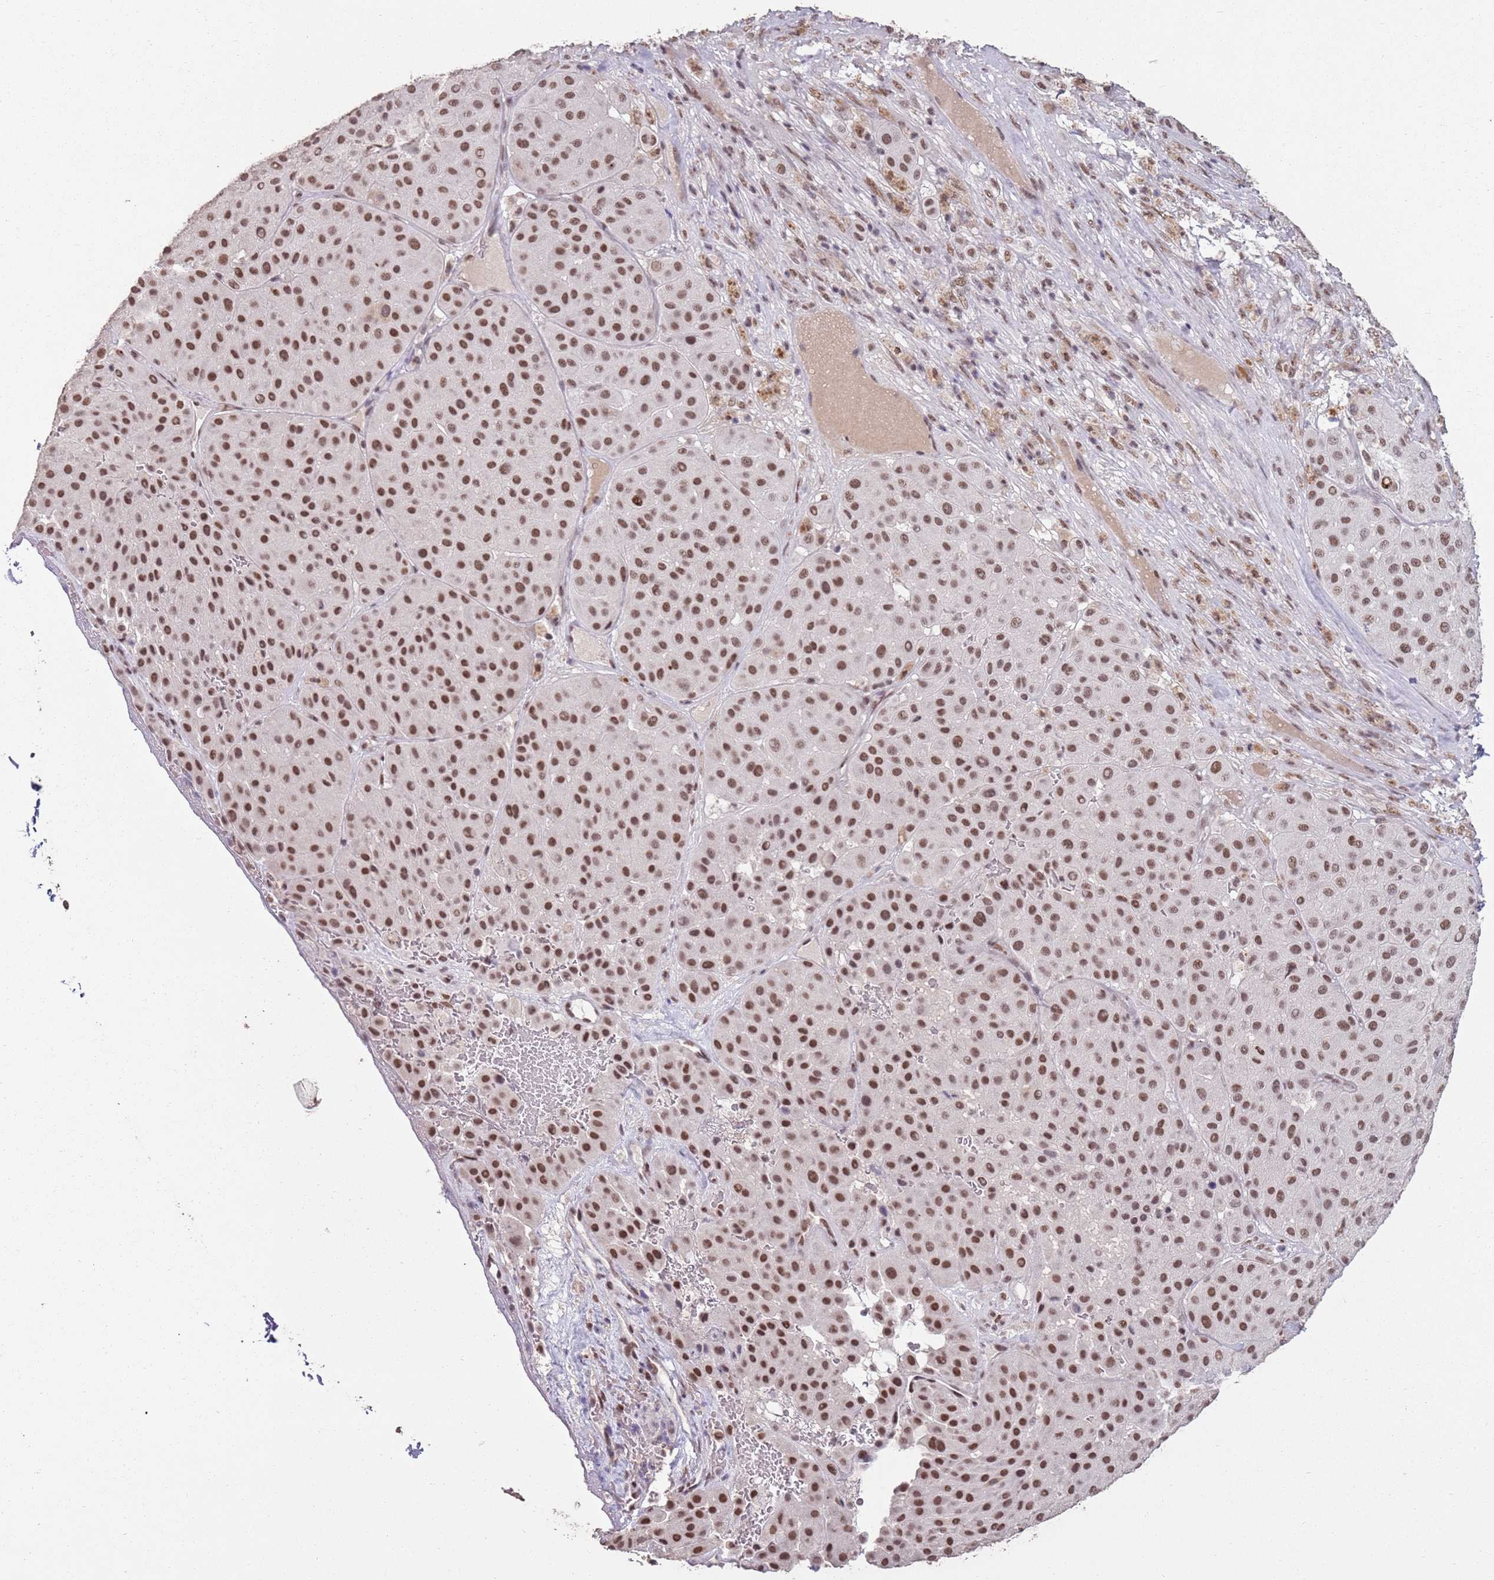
{"staining": {"intensity": "moderate", "quantity": ">75%", "location": "nuclear"}, "tissue": "melanoma", "cell_type": "Tumor cells", "image_type": "cancer", "snomed": [{"axis": "morphology", "description": "Malignant melanoma, Metastatic site"}, {"axis": "topography", "description": "Smooth muscle"}], "caption": "IHC image of melanoma stained for a protein (brown), which shows medium levels of moderate nuclear positivity in approximately >75% of tumor cells.", "gene": "ARL14EP", "patient": {"sex": "male", "age": 41}}